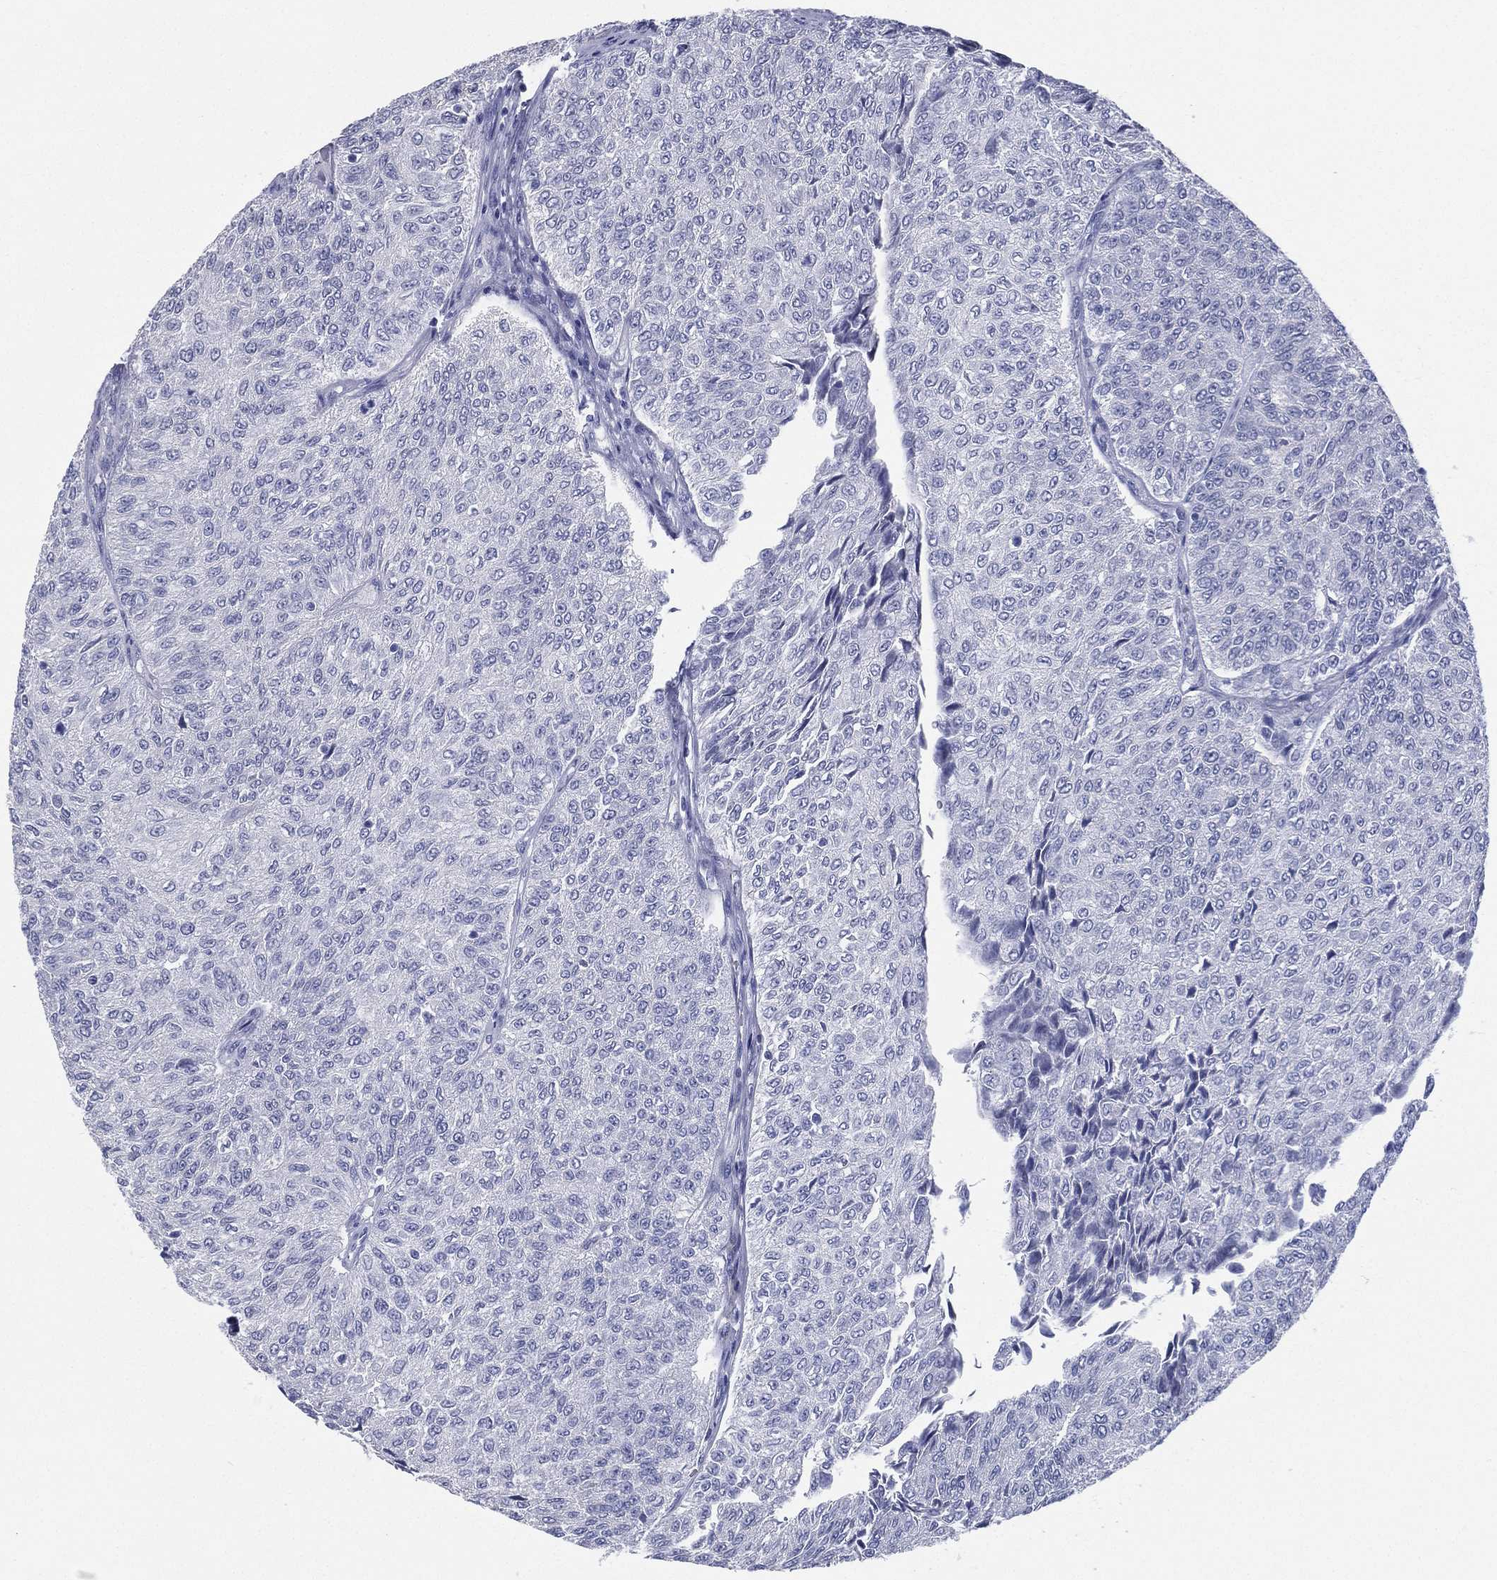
{"staining": {"intensity": "negative", "quantity": "none", "location": "none"}, "tissue": "urothelial cancer", "cell_type": "Tumor cells", "image_type": "cancer", "snomed": [{"axis": "morphology", "description": "Urothelial carcinoma, Low grade"}, {"axis": "topography", "description": "Urinary bladder"}], "caption": "DAB (3,3'-diaminobenzidine) immunohistochemical staining of urothelial carcinoma (low-grade) displays no significant staining in tumor cells. (DAB IHC, high magnification).", "gene": "RSPH4A", "patient": {"sex": "male", "age": 78}}